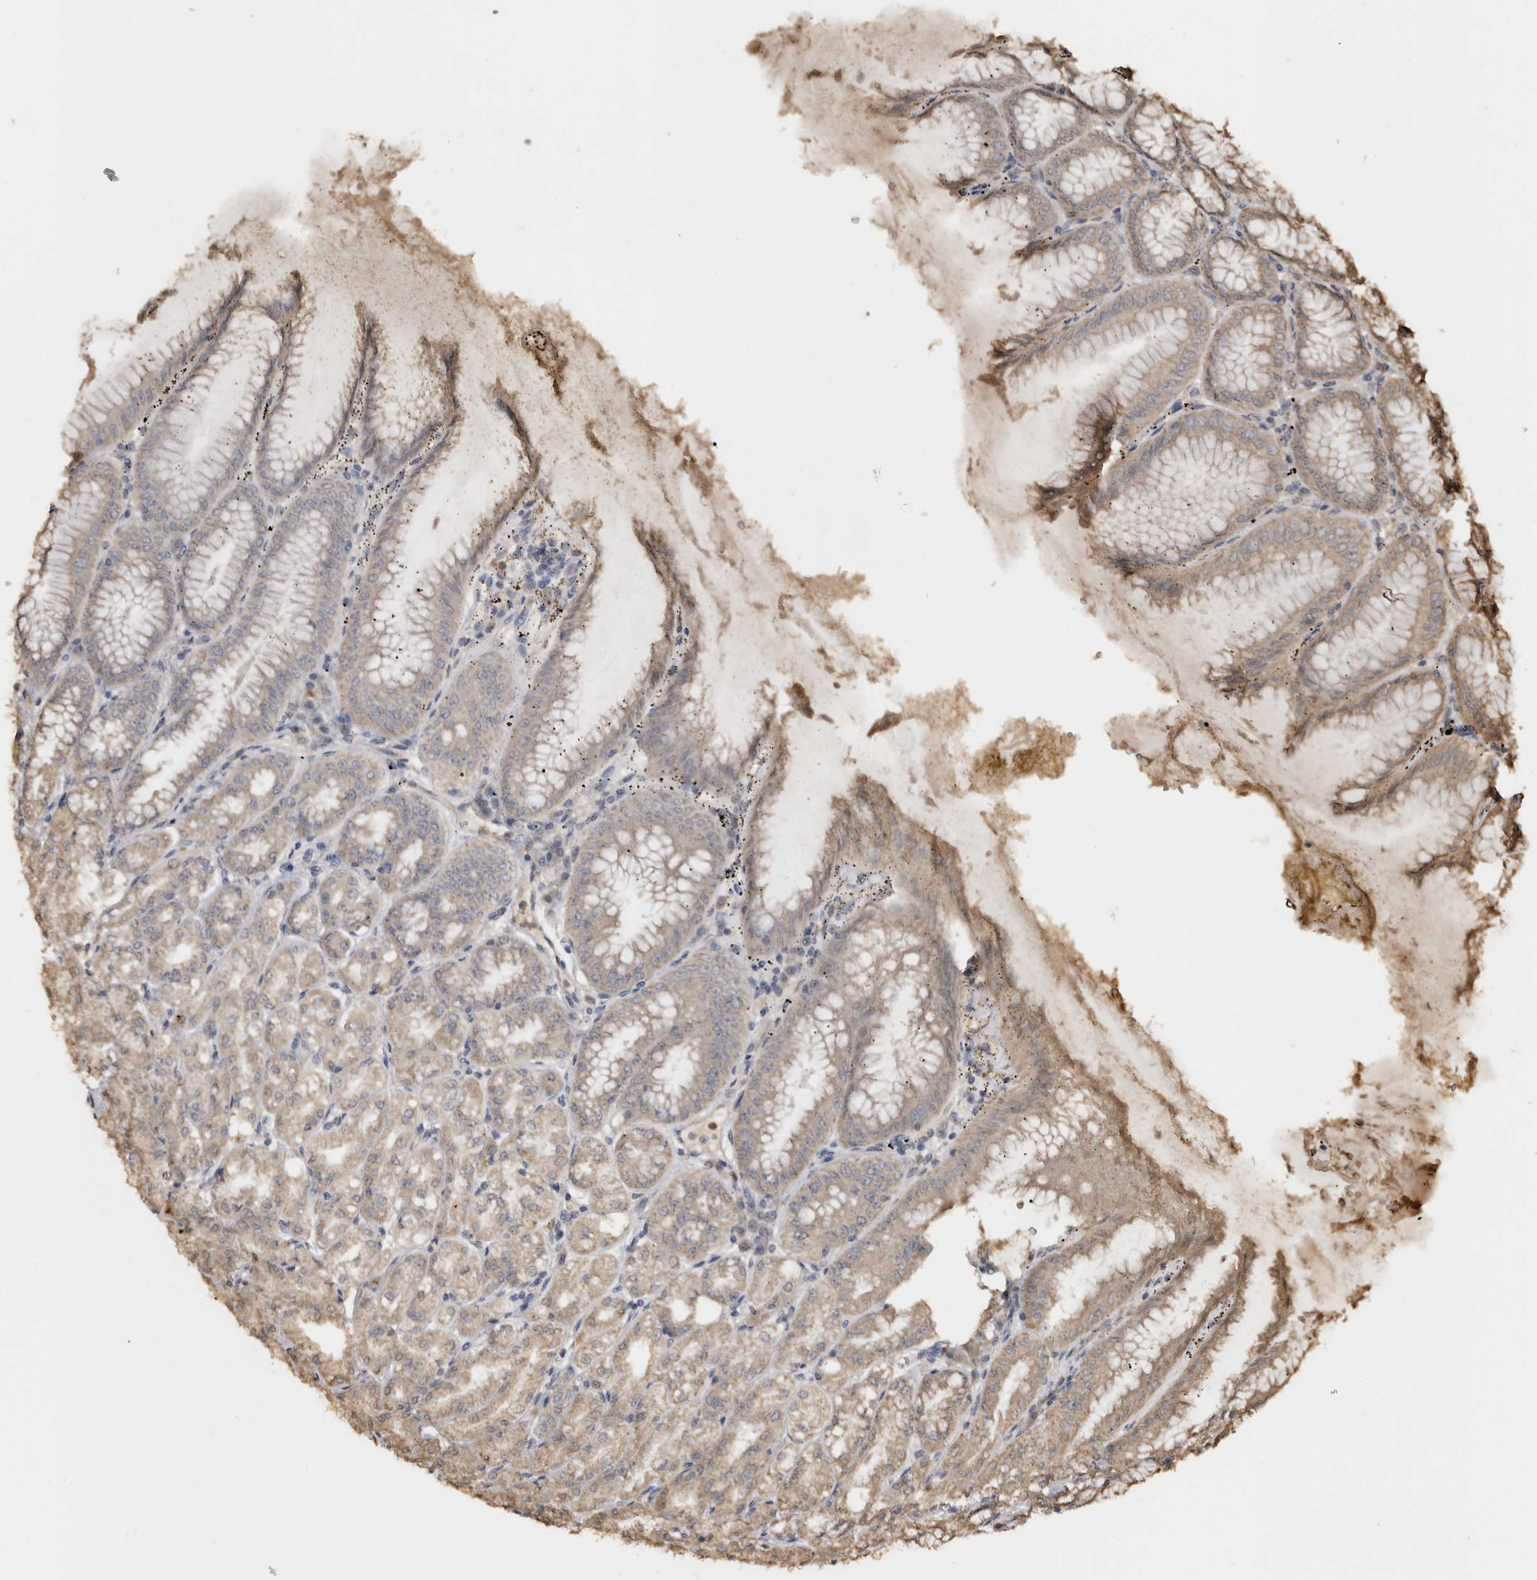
{"staining": {"intensity": "moderate", "quantity": "25%-75%", "location": "cytoplasmic/membranous"}, "tissue": "stomach", "cell_type": "Glandular cells", "image_type": "normal", "snomed": [{"axis": "morphology", "description": "Normal tissue, NOS"}, {"axis": "topography", "description": "Stomach, lower"}], "caption": "IHC image of unremarkable stomach stained for a protein (brown), which reveals medium levels of moderate cytoplasmic/membranous positivity in about 25%-75% of glandular cells.", "gene": "SOCS5", "patient": {"sex": "male", "age": 71}}